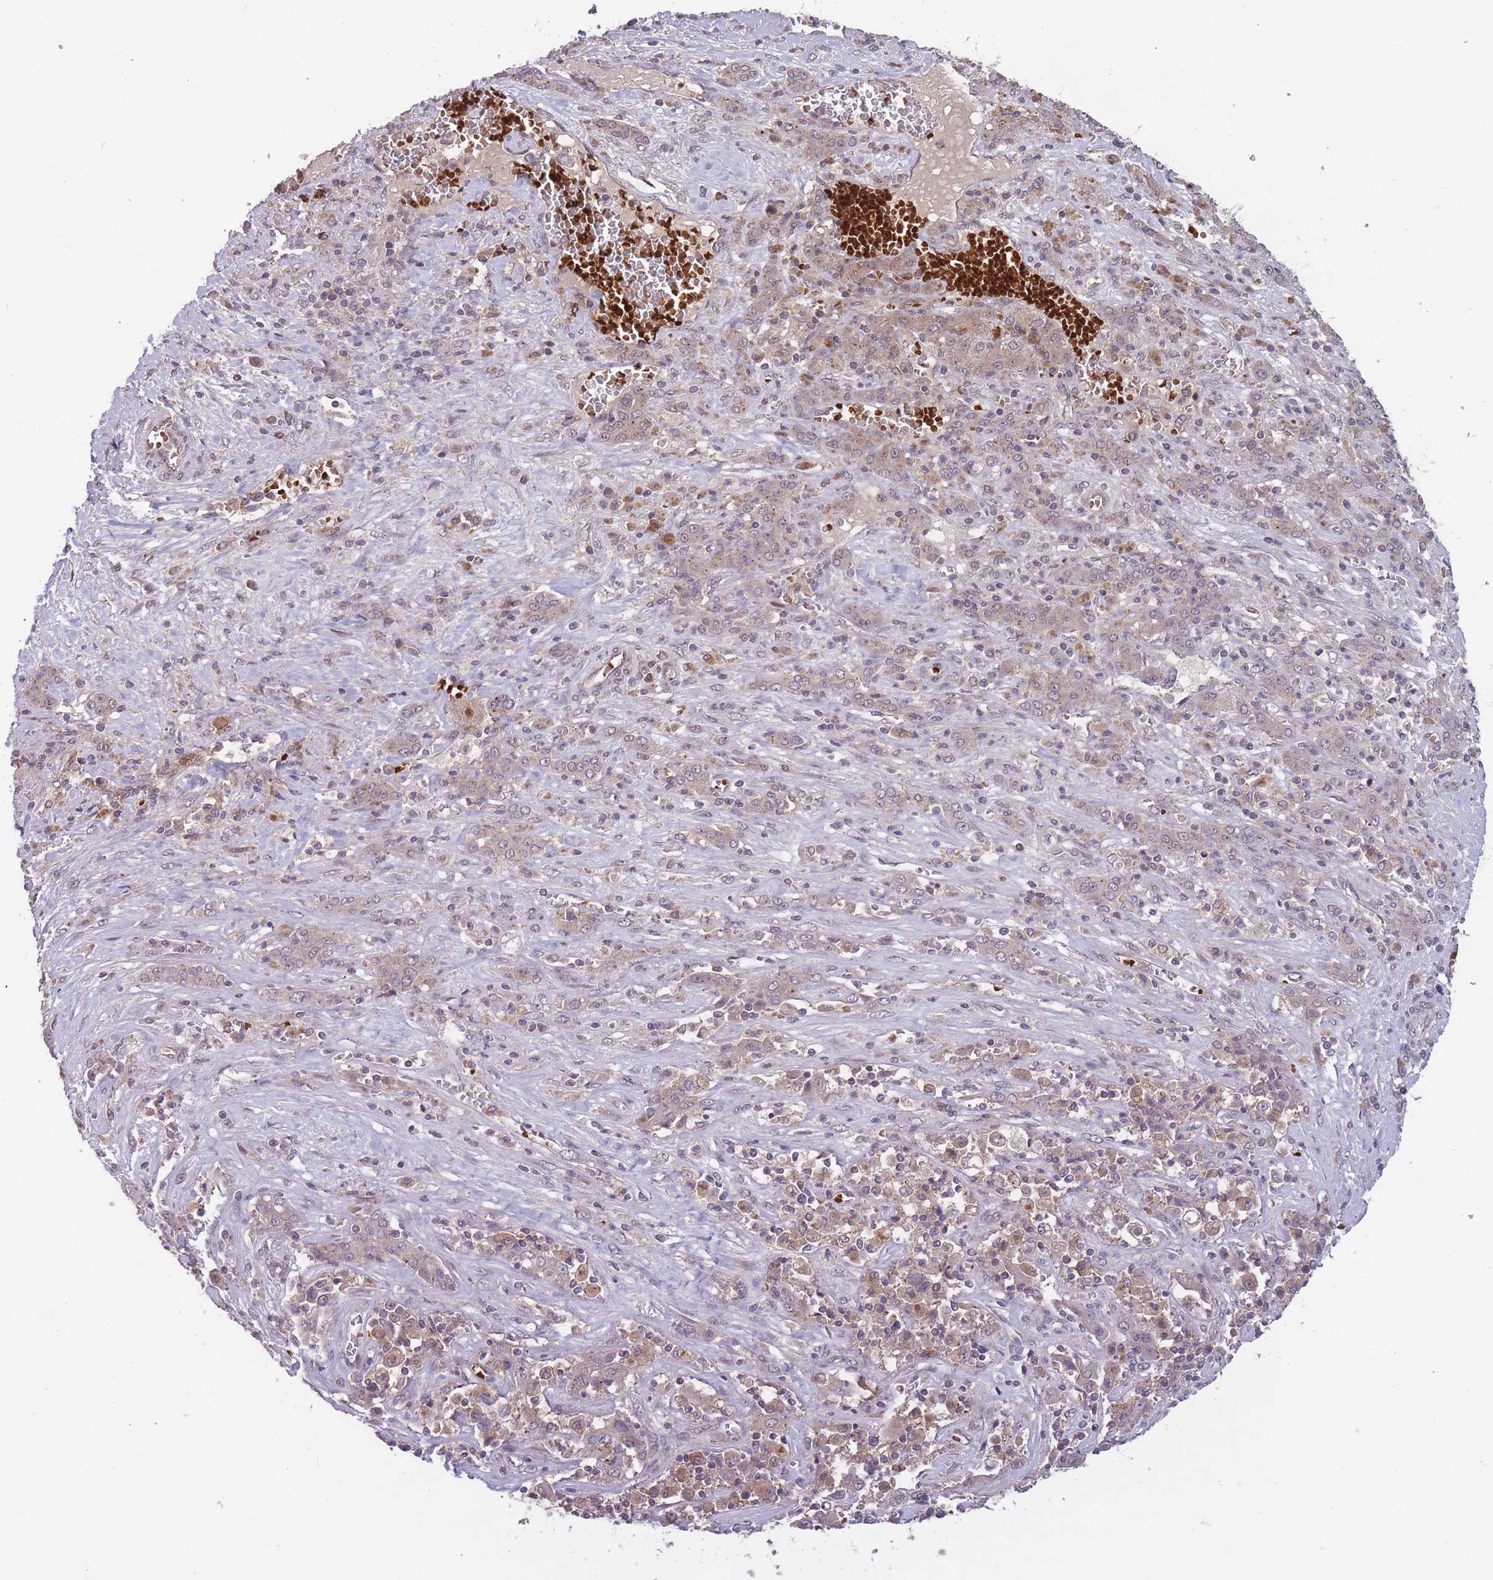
{"staining": {"intensity": "weak", "quantity": "<25%", "location": "cytoplasmic/membranous"}, "tissue": "liver cancer", "cell_type": "Tumor cells", "image_type": "cancer", "snomed": [{"axis": "morphology", "description": "Cholangiocarcinoma"}, {"axis": "topography", "description": "Liver"}], "caption": "Tumor cells are negative for protein expression in human liver cancer (cholangiocarcinoma).", "gene": "SECTM1", "patient": {"sex": "female", "age": 52}}